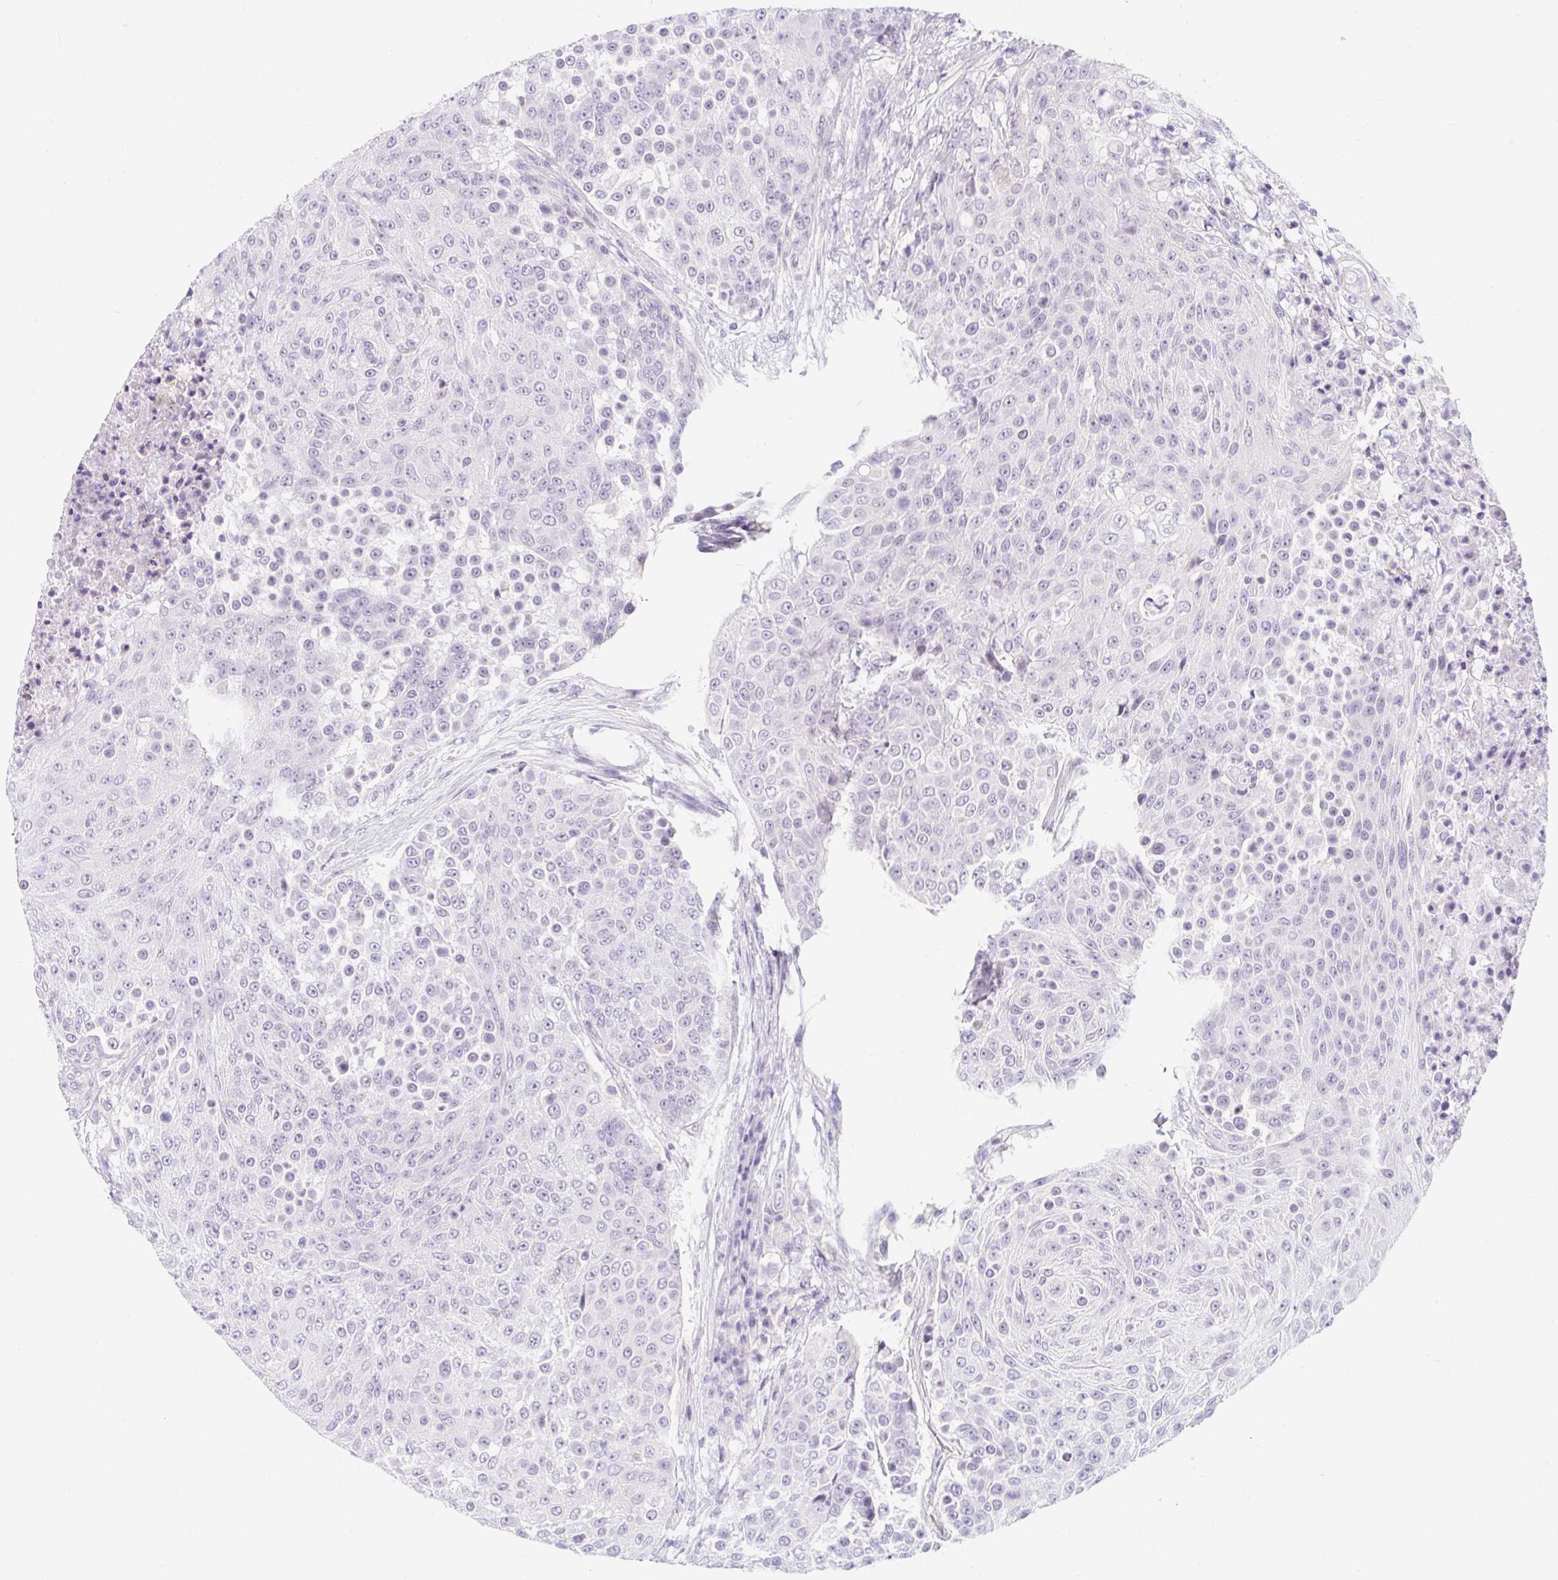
{"staining": {"intensity": "negative", "quantity": "none", "location": "none"}, "tissue": "urothelial cancer", "cell_type": "Tumor cells", "image_type": "cancer", "snomed": [{"axis": "morphology", "description": "Urothelial carcinoma, High grade"}, {"axis": "topography", "description": "Urinary bladder"}], "caption": "Immunohistochemical staining of urothelial cancer demonstrates no significant positivity in tumor cells. (DAB immunohistochemistry with hematoxylin counter stain).", "gene": "SLC28A1", "patient": {"sex": "female", "age": 63}}